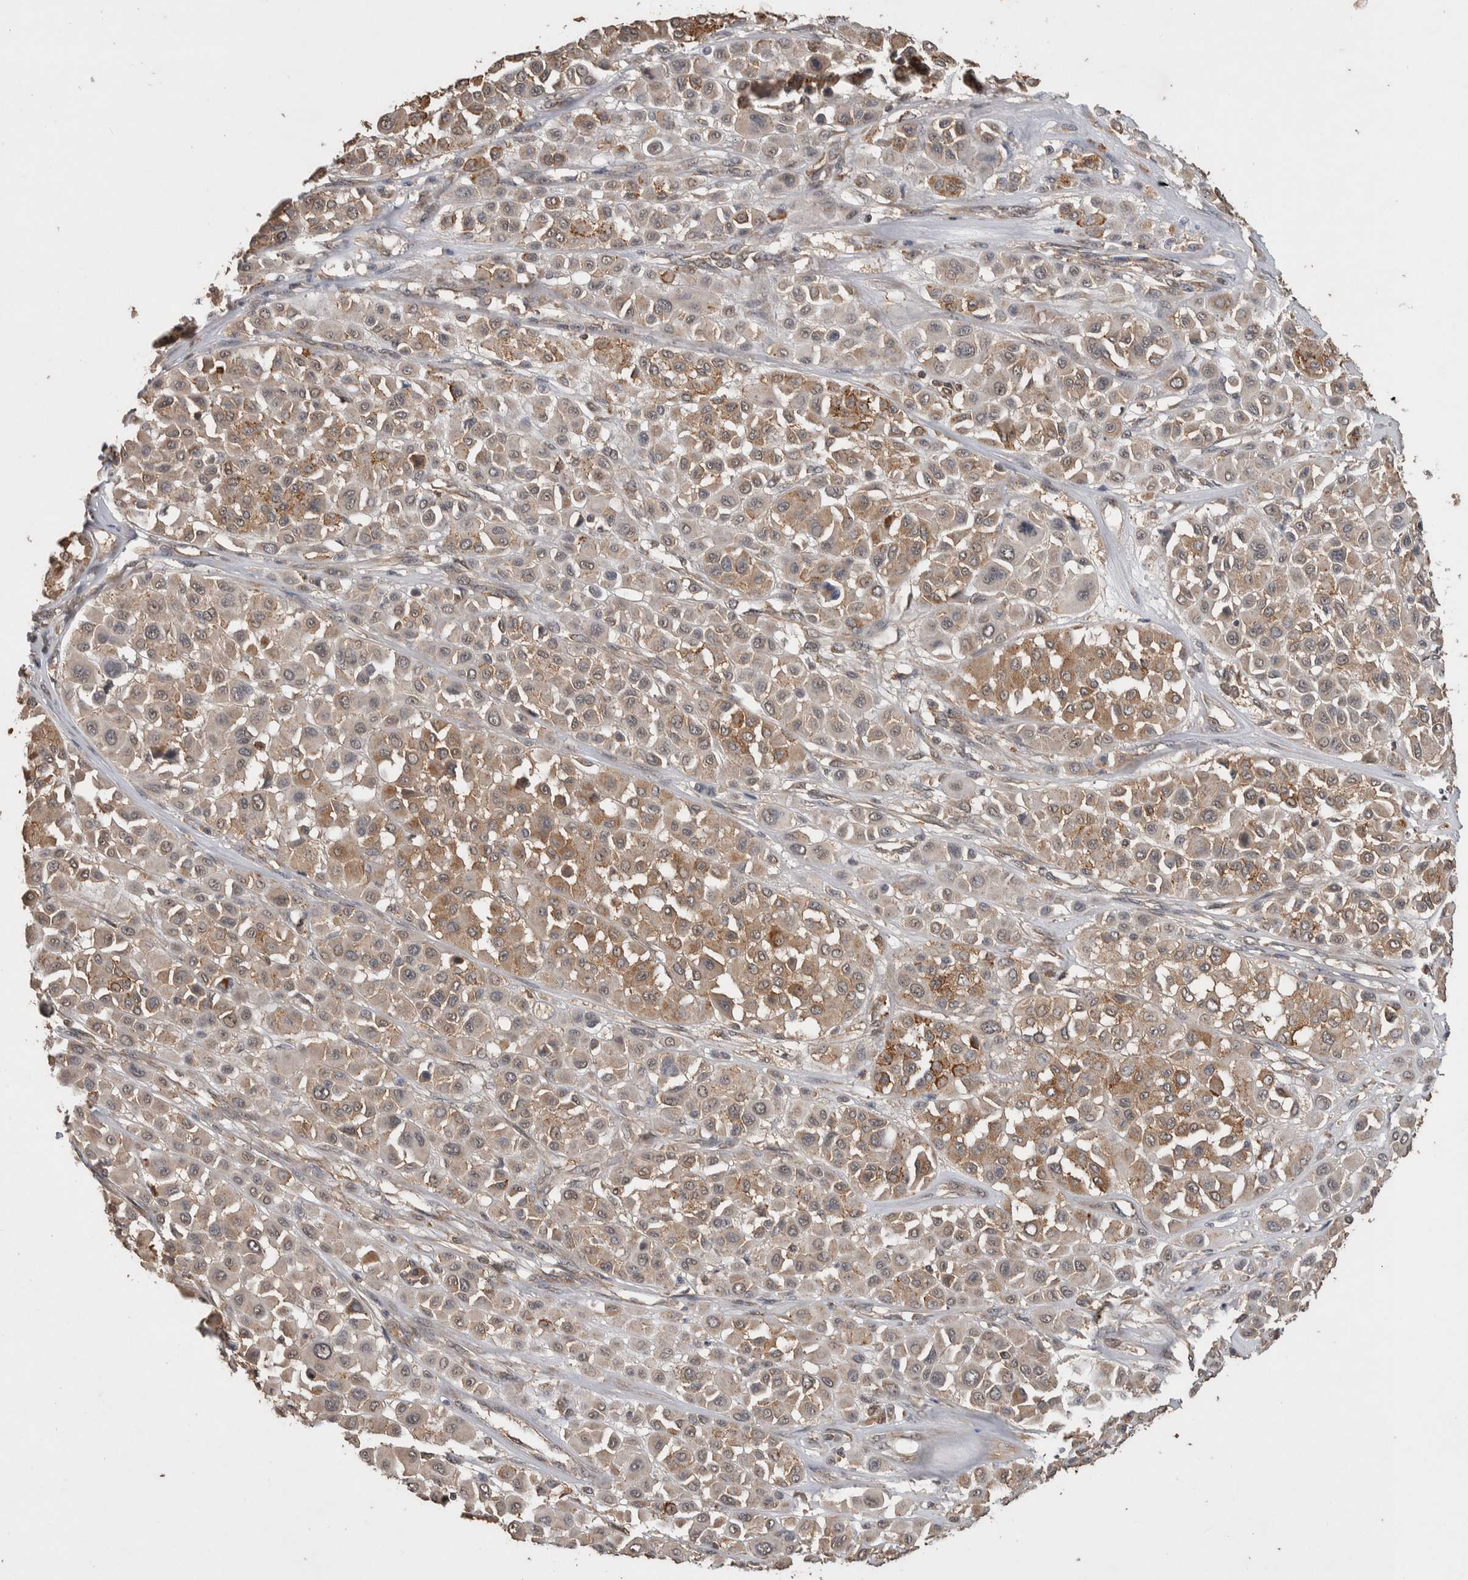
{"staining": {"intensity": "moderate", "quantity": "25%-75%", "location": "cytoplasmic/membranous"}, "tissue": "melanoma", "cell_type": "Tumor cells", "image_type": "cancer", "snomed": [{"axis": "morphology", "description": "Malignant melanoma, Metastatic site"}, {"axis": "topography", "description": "Soft tissue"}], "caption": "Immunohistochemistry histopathology image of human malignant melanoma (metastatic site) stained for a protein (brown), which exhibits medium levels of moderate cytoplasmic/membranous expression in approximately 25%-75% of tumor cells.", "gene": "DVL2", "patient": {"sex": "male", "age": 41}}